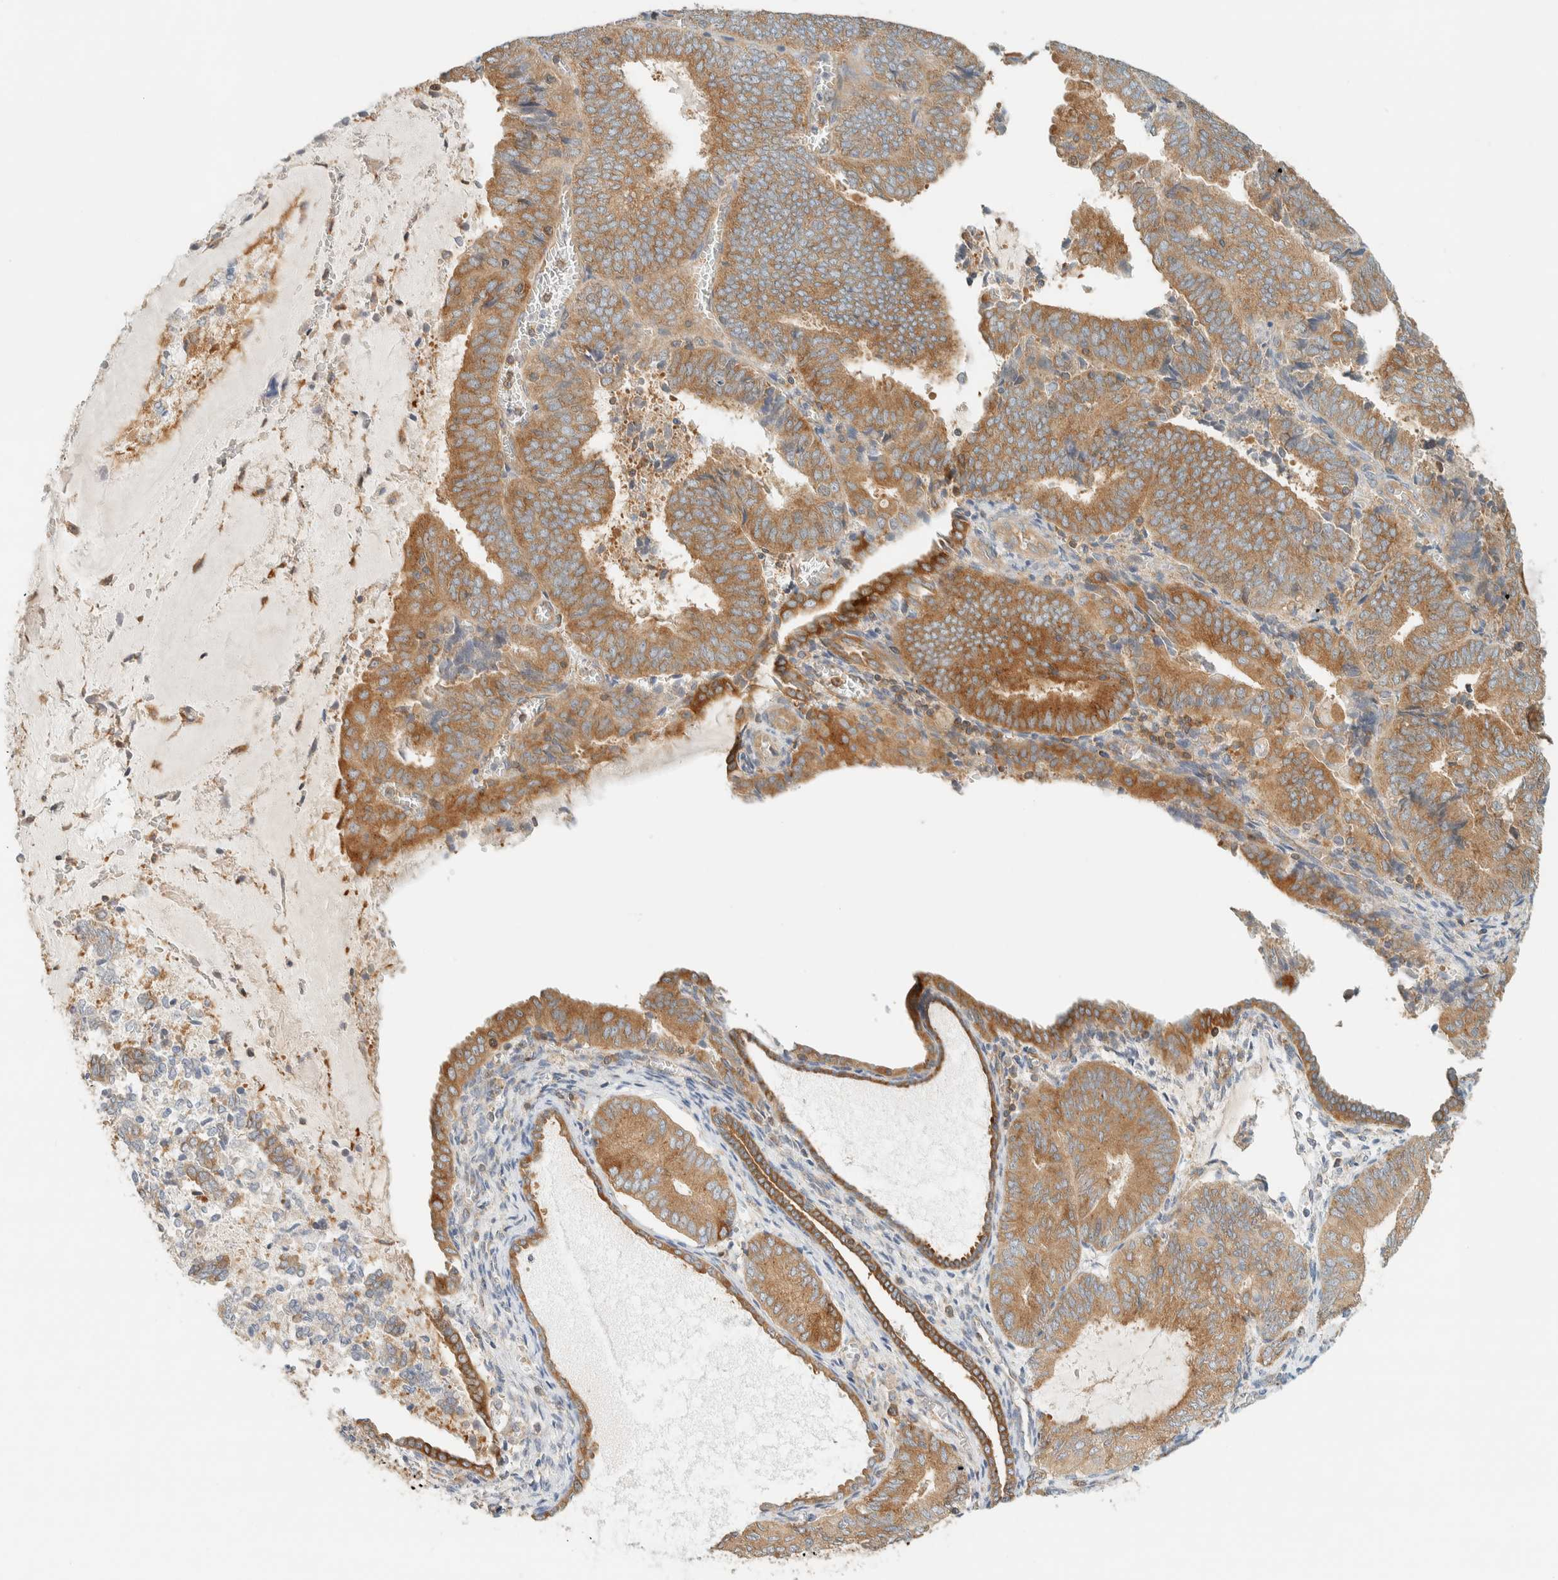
{"staining": {"intensity": "moderate", "quantity": ">75%", "location": "cytoplasmic/membranous"}, "tissue": "endometrial cancer", "cell_type": "Tumor cells", "image_type": "cancer", "snomed": [{"axis": "morphology", "description": "Adenocarcinoma, NOS"}, {"axis": "topography", "description": "Endometrium"}], "caption": "Immunohistochemistry (DAB) staining of human endometrial adenocarcinoma demonstrates moderate cytoplasmic/membranous protein positivity in about >75% of tumor cells.", "gene": "ARFGEF1", "patient": {"sex": "female", "age": 81}}